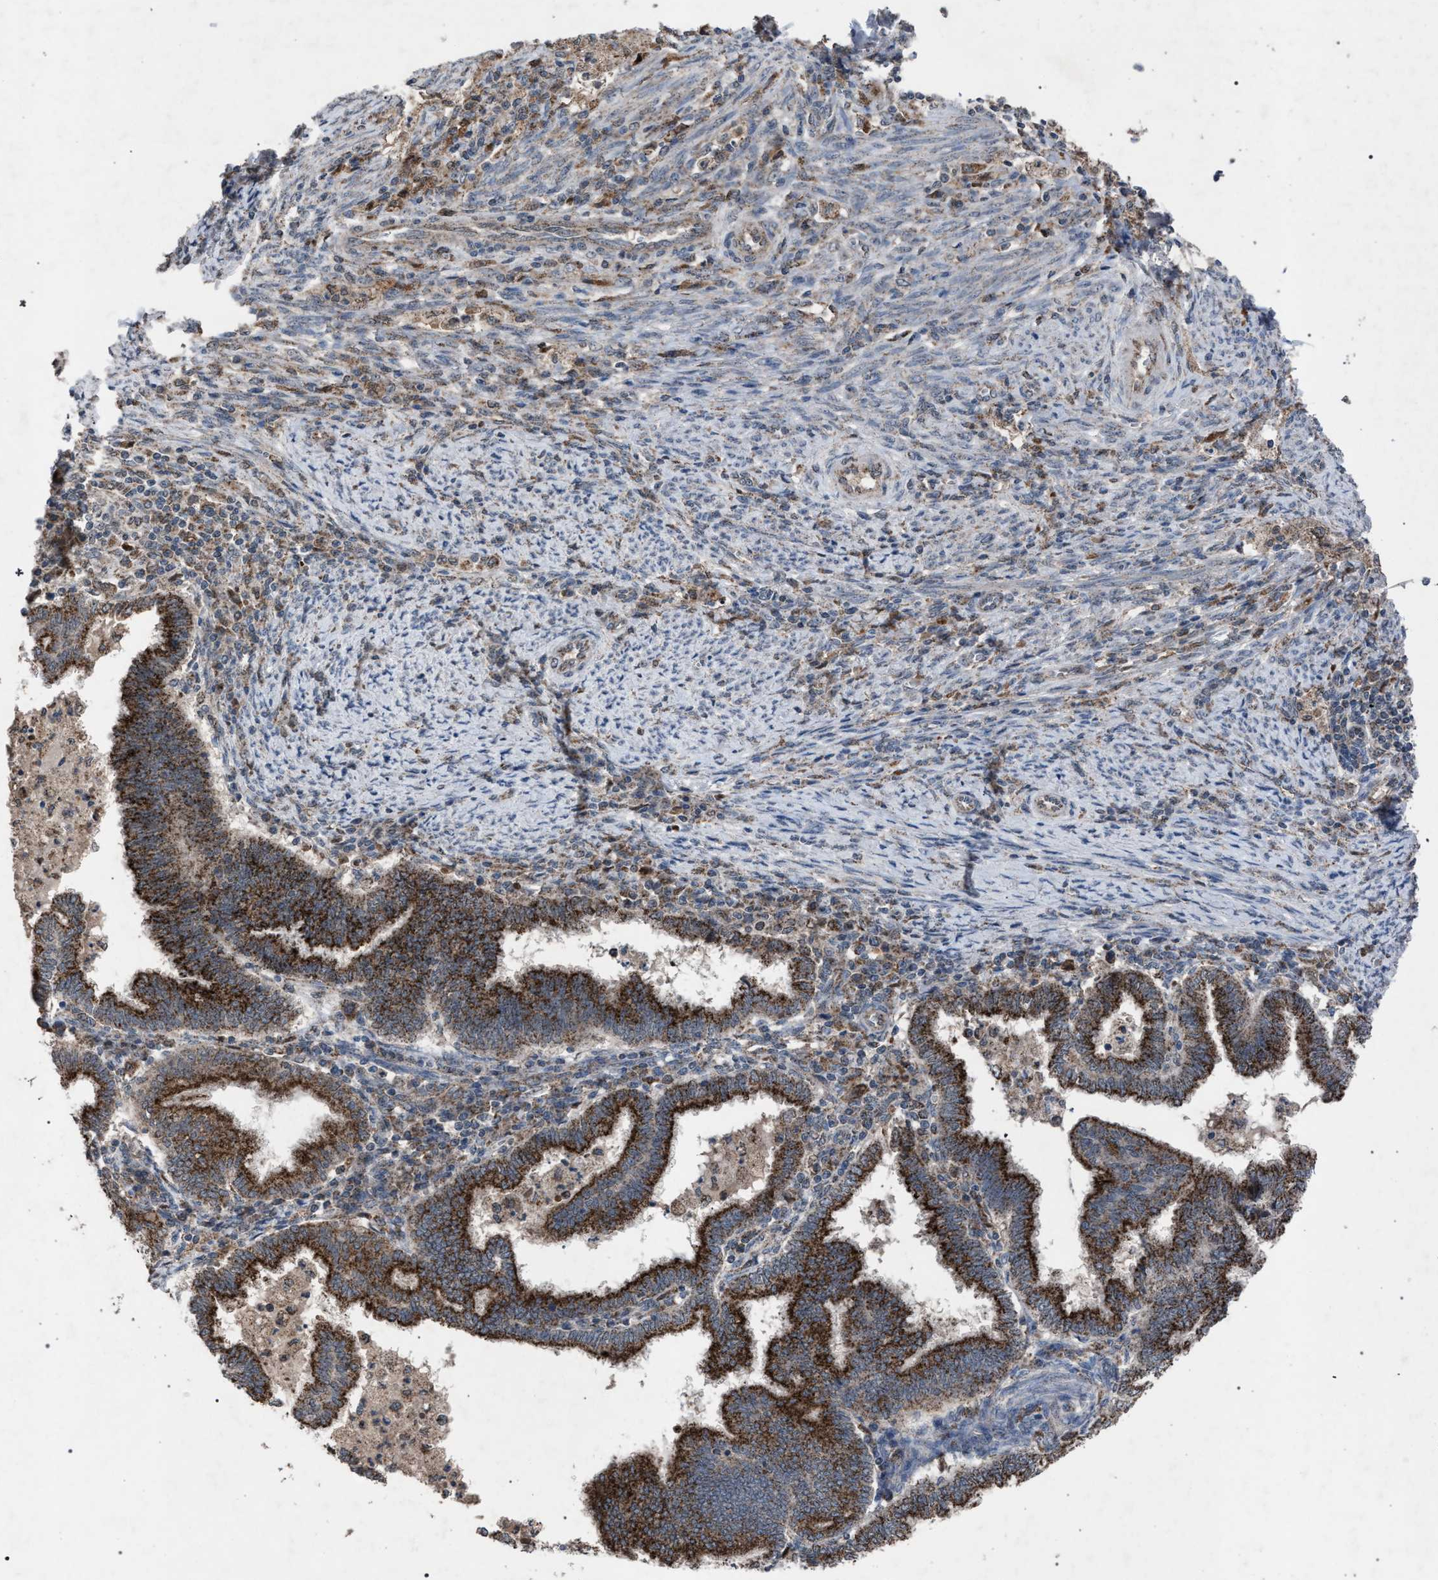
{"staining": {"intensity": "strong", "quantity": ">75%", "location": "cytoplasmic/membranous"}, "tissue": "endometrial cancer", "cell_type": "Tumor cells", "image_type": "cancer", "snomed": [{"axis": "morphology", "description": "Polyp, NOS"}, {"axis": "morphology", "description": "Adenocarcinoma, NOS"}, {"axis": "morphology", "description": "Adenoma, NOS"}, {"axis": "topography", "description": "Endometrium"}], "caption": "The image exhibits staining of endometrial cancer, revealing strong cytoplasmic/membranous protein staining (brown color) within tumor cells.", "gene": "HSD17B4", "patient": {"sex": "female", "age": 79}}